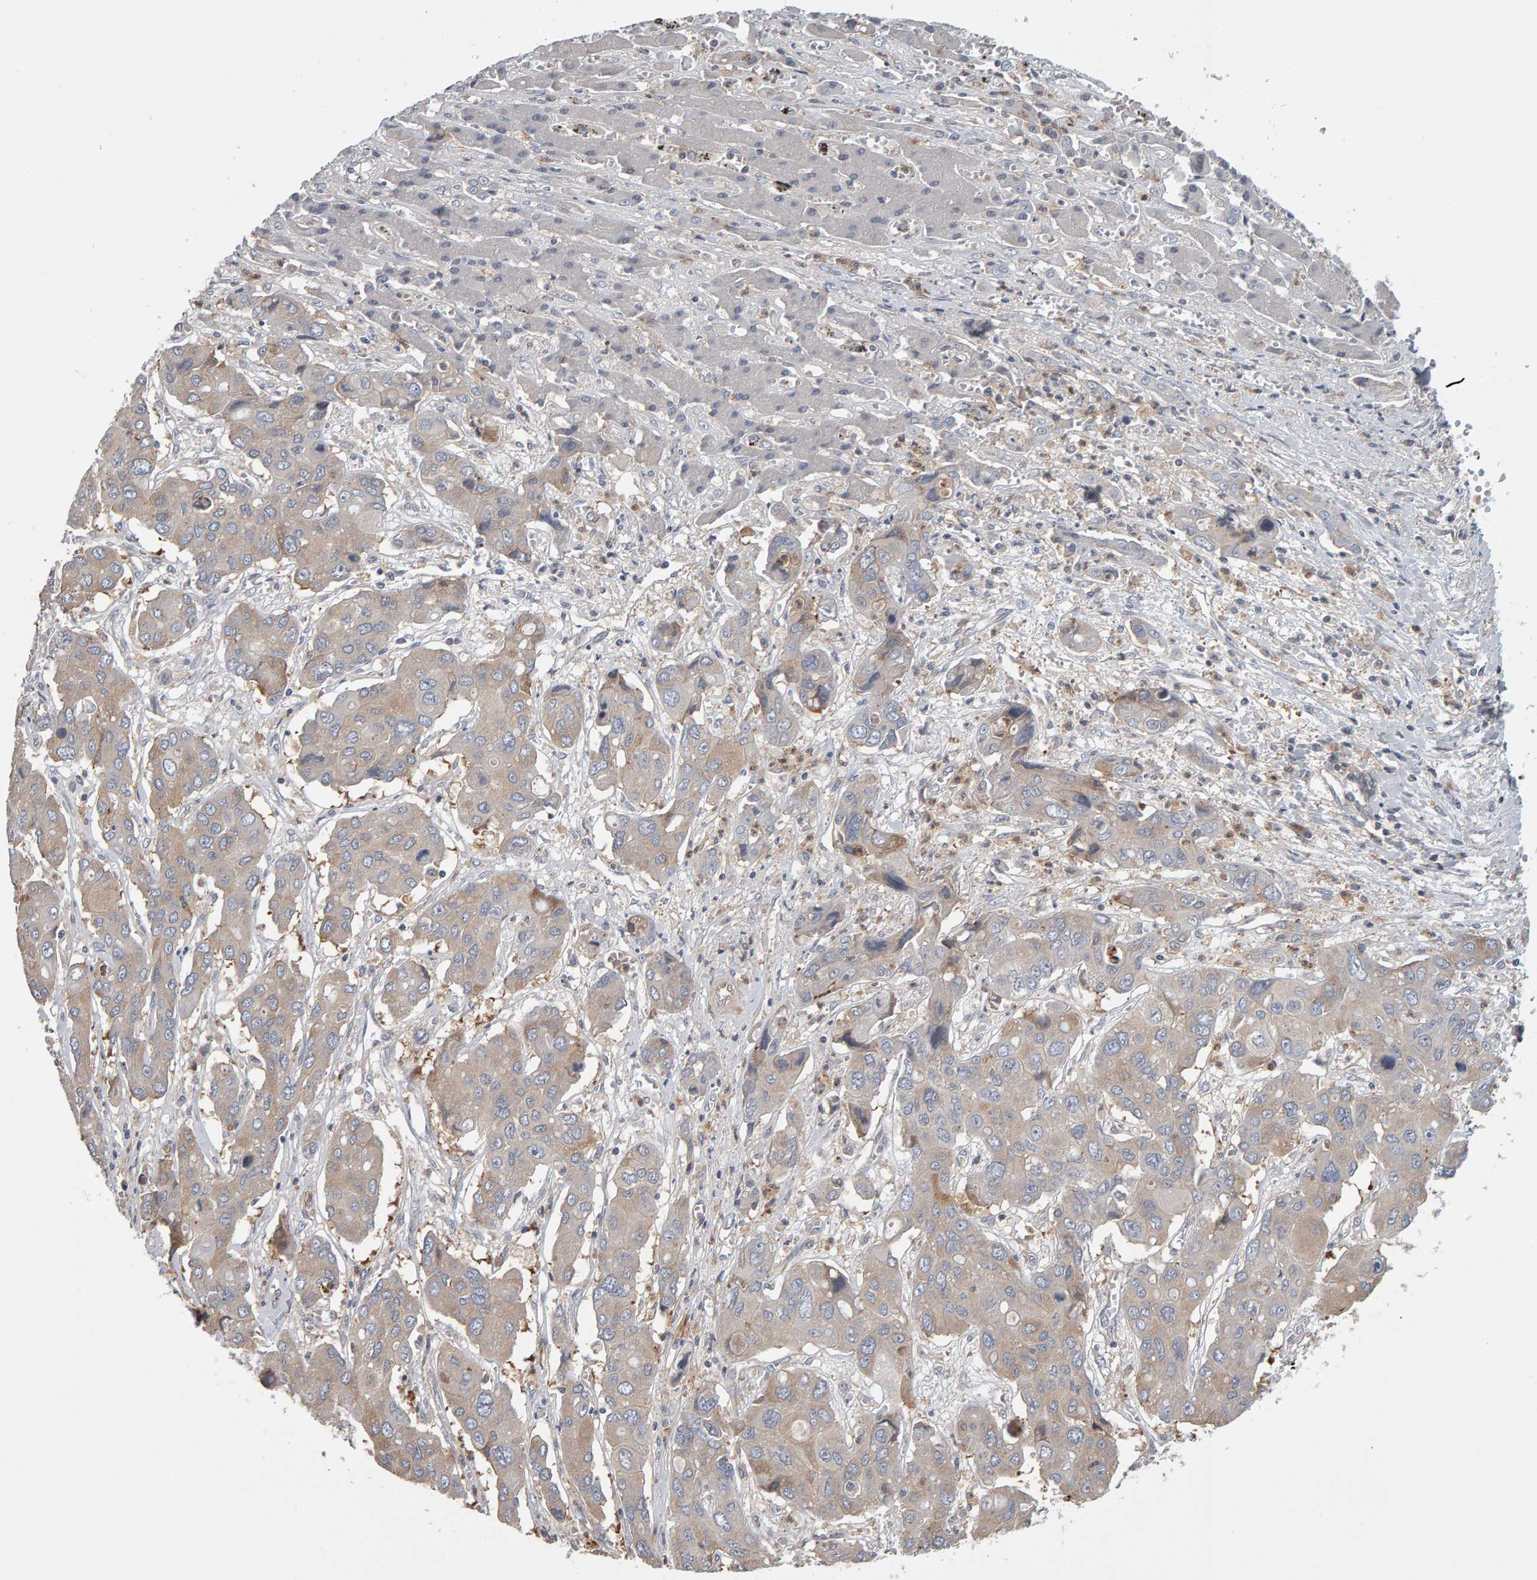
{"staining": {"intensity": "weak", "quantity": "<25%", "location": "cytoplasmic/membranous"}, "tissue": "liver cancer", "cell_type": "Tumor cells", "image_type": "cancer", "snomed": [{"axis": "morphology", "description": "Cholangiocarcinoma"}, {"axis": "topography", "description": "Liver"}], "caption": "Protein analysis of liver cholangiocarcinoma shows no significant positivity in tumor cells.", "gene": "C9orf72", "patient": {"sex": "male", "age": 67}}